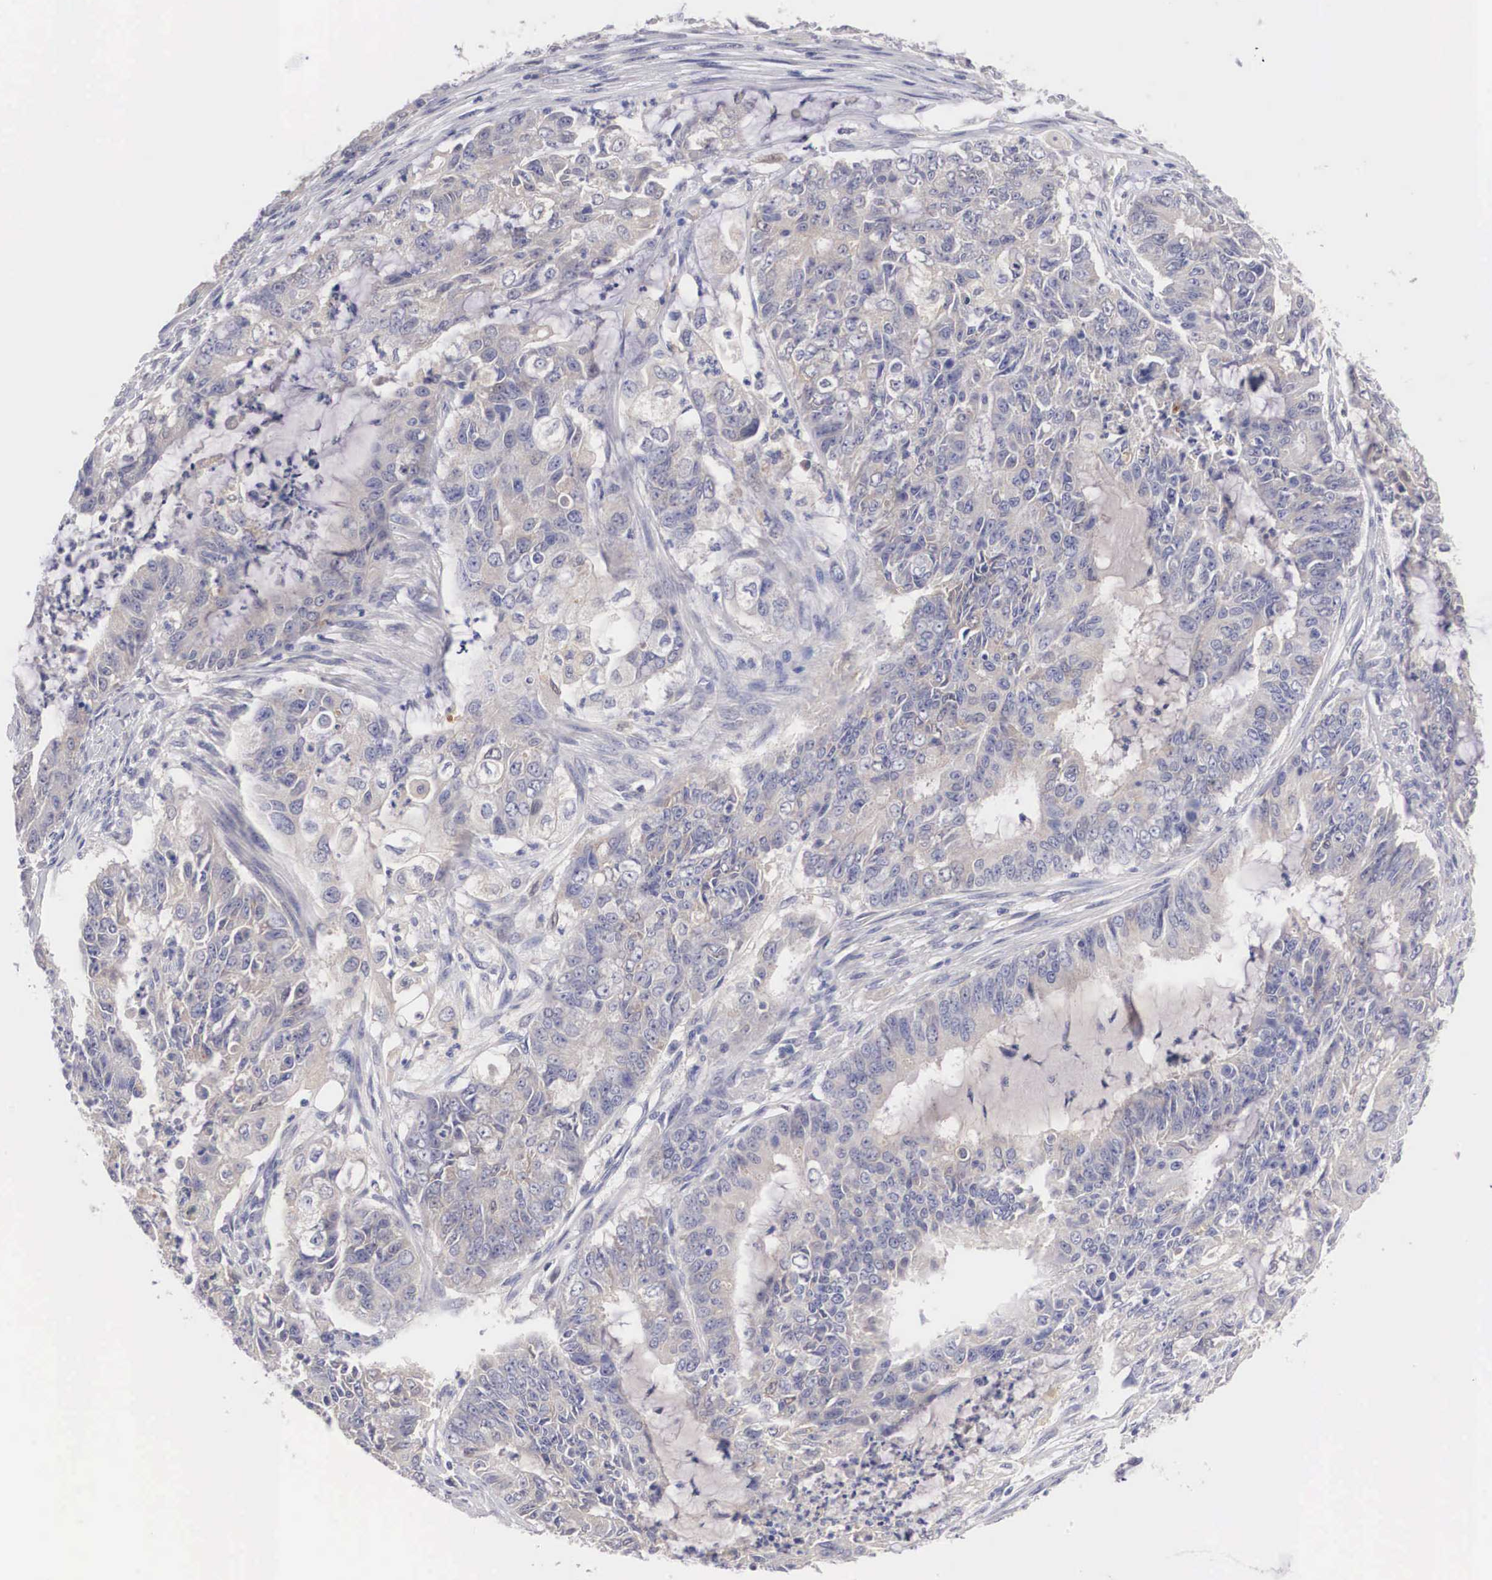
{"staining": {"intensity": "weak", "quantity": "25%-75%", "location": "cytoplasmic/membranous"}, "tissue": "endometrial cancer", "cell_type": "Tumor cells", "image_type": "cancer", "snomed": [{"axis": "morphology", "description": "Adenocarcinoma, NOS"}, {"axis": "topography", "description": "Endometrium"}], "caption": "Brown immunohistochemical staining in adenocarcinoma (endometrial) reveals weak cytoplasmic/membranous expression in approximately 25%-75% of tumor cells. The staining was performed using DAB (3,3'-diaminobenzidine), with brown indicating positive protein expression. Nuclei are stained blue with hematoxylin.", "gene": "ABHD4", "patient": {"sex": "female", "age": 75}}